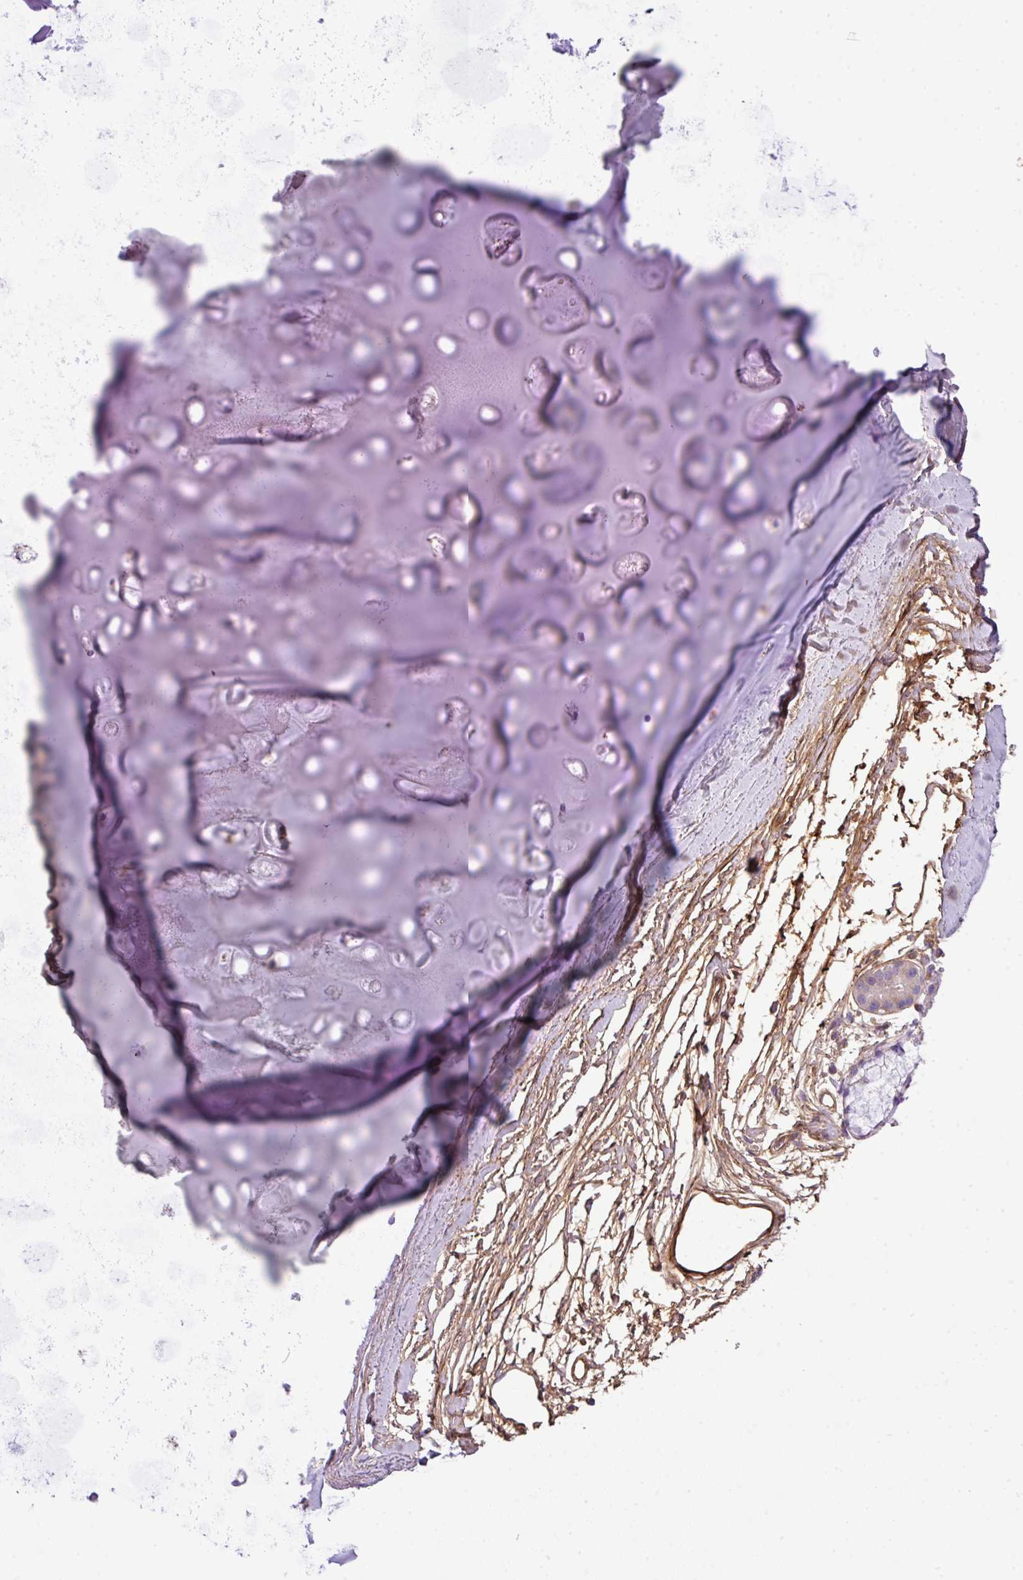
{"staining": {"intensity": "negative", "quantity": "none", "location": "none"}, "tissue": "soft tissue", "cell_type": "Chondrocytes", "image_type": "normal", "snomed": [{"axis": "morphology", "description": "Normal tissue, NOS"}, {"axis": "topography", "description": "Cartilage tissue"}, {"axis": "topography", "description": "Bronchus"}], "caption": "There is no significant staining in chondrocytes of soft tissue. Brightfield microscopy of IHC stained with DAB (3,3'-diaminobenzidine) (brown) and hematoxylin (blue), captured at high magnification.", "gene": "CTXN2", "patient": {"sex": "female", "age": 72}}